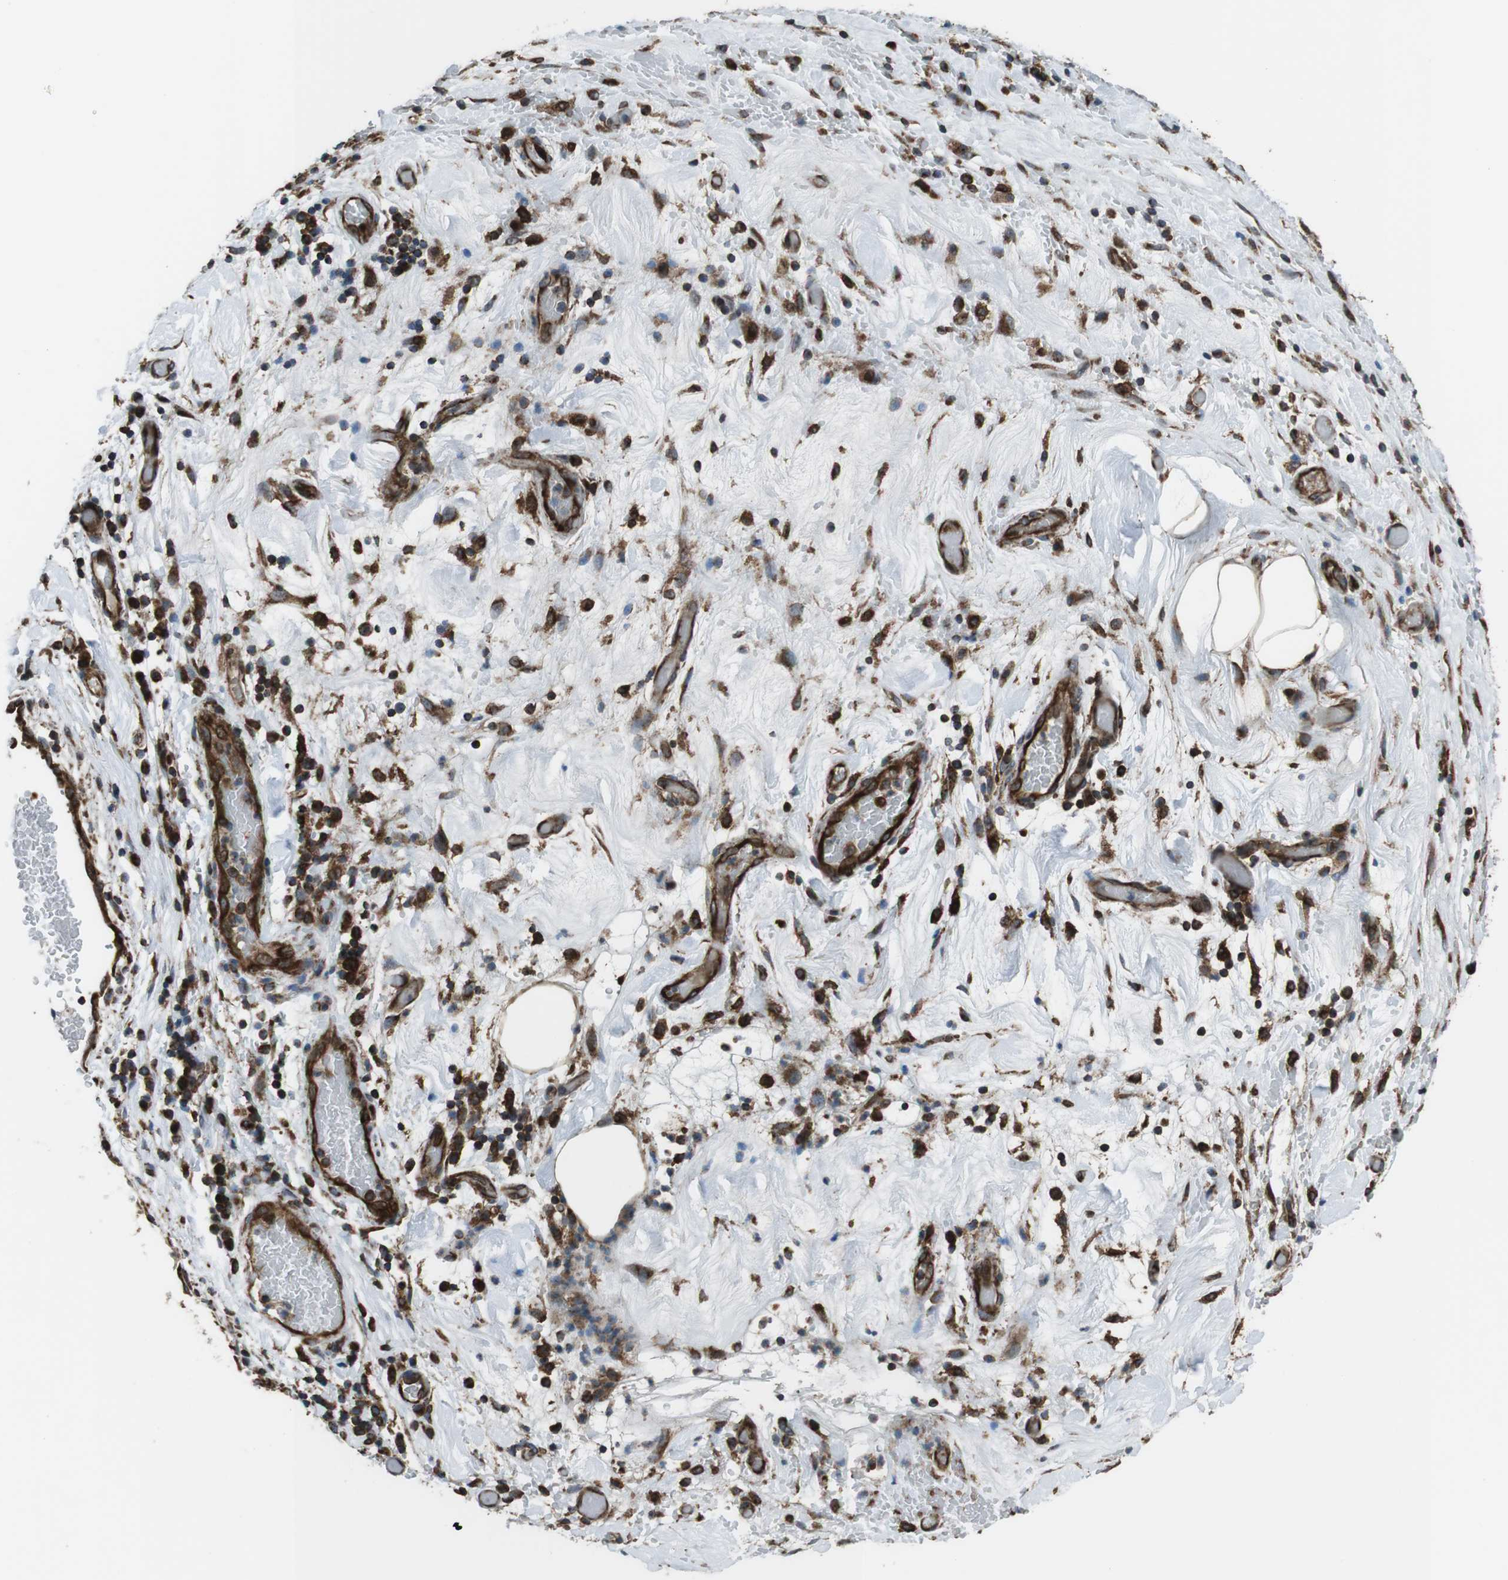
{"staining": {"intensity": "moderate", "quantity": "25%-75%", "location": "cytoplasmic/membranous"}, "tissue": "pancreatic cancer", "cell_type": "Tumor cells", "image_type": "cancer", "snomed": [{"axis": "morphology", "description": "Adenocarcinoma, NOS"}, {"axis": "topography", "description": "Pancreas"}], "caption": "Tumor cells demonstrate moderate cytoplasmic/membranous positivity in approximately 25%-75% of cells in adenocarcinoma (pancreatic).", "gene": "GIMAP8", "patient": {"sex": "female", "age": 71}}